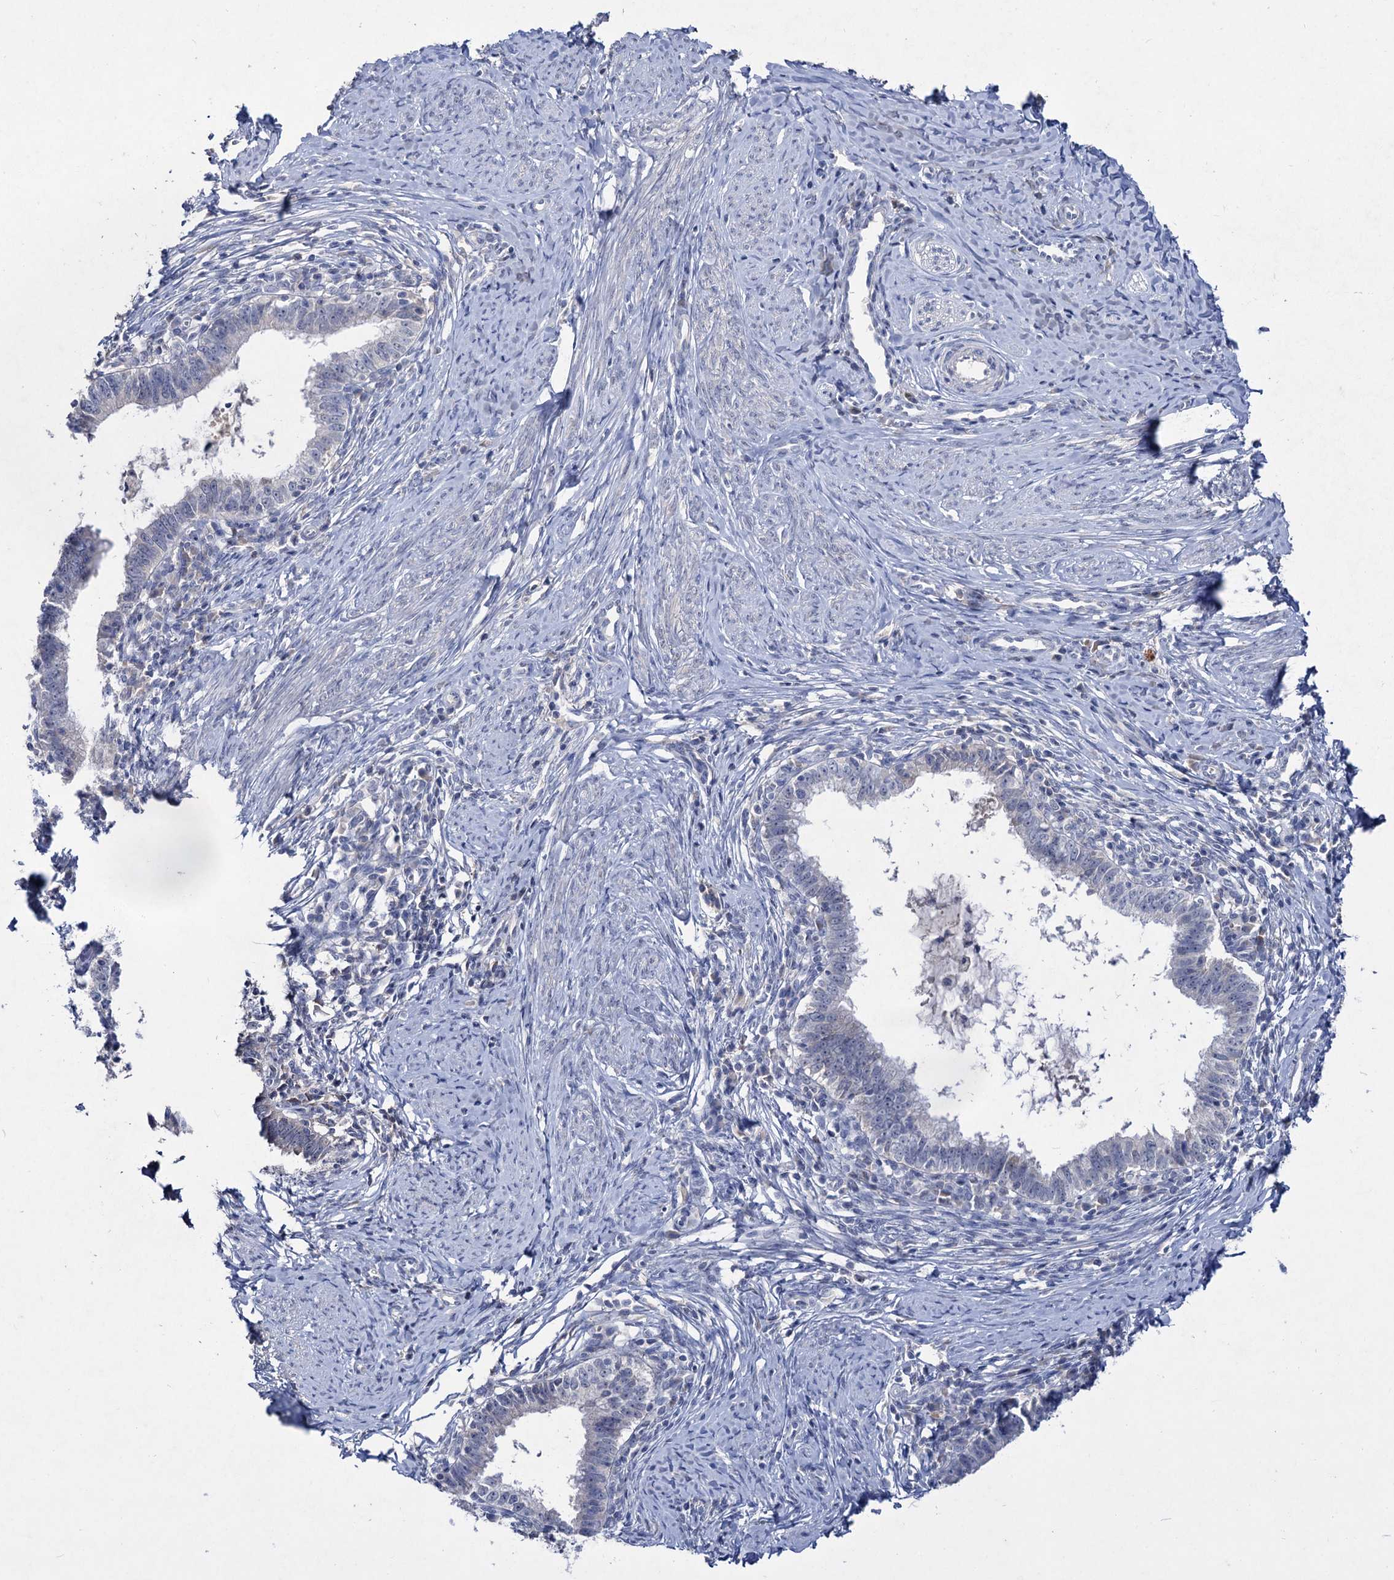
{"staining": {"intensity": "negative", "quantity": "none", "location": "none"}, "tissue": "cervical cancer", "cell_type": "Tumor cells", "image_type": "cancer", "snomed": [{"axis": "morphology", "description": "Adenocarcinoma, NOS"}, {"axis": "topography", "description": "Cervix"}], "caption": "This is an immunohistochemistry histopathology image of human adenocarcinoma (cervical). There is no staining in tumor cells.", "gene": "ATP4A", "patient": {"sex": "female", "age": 36}}